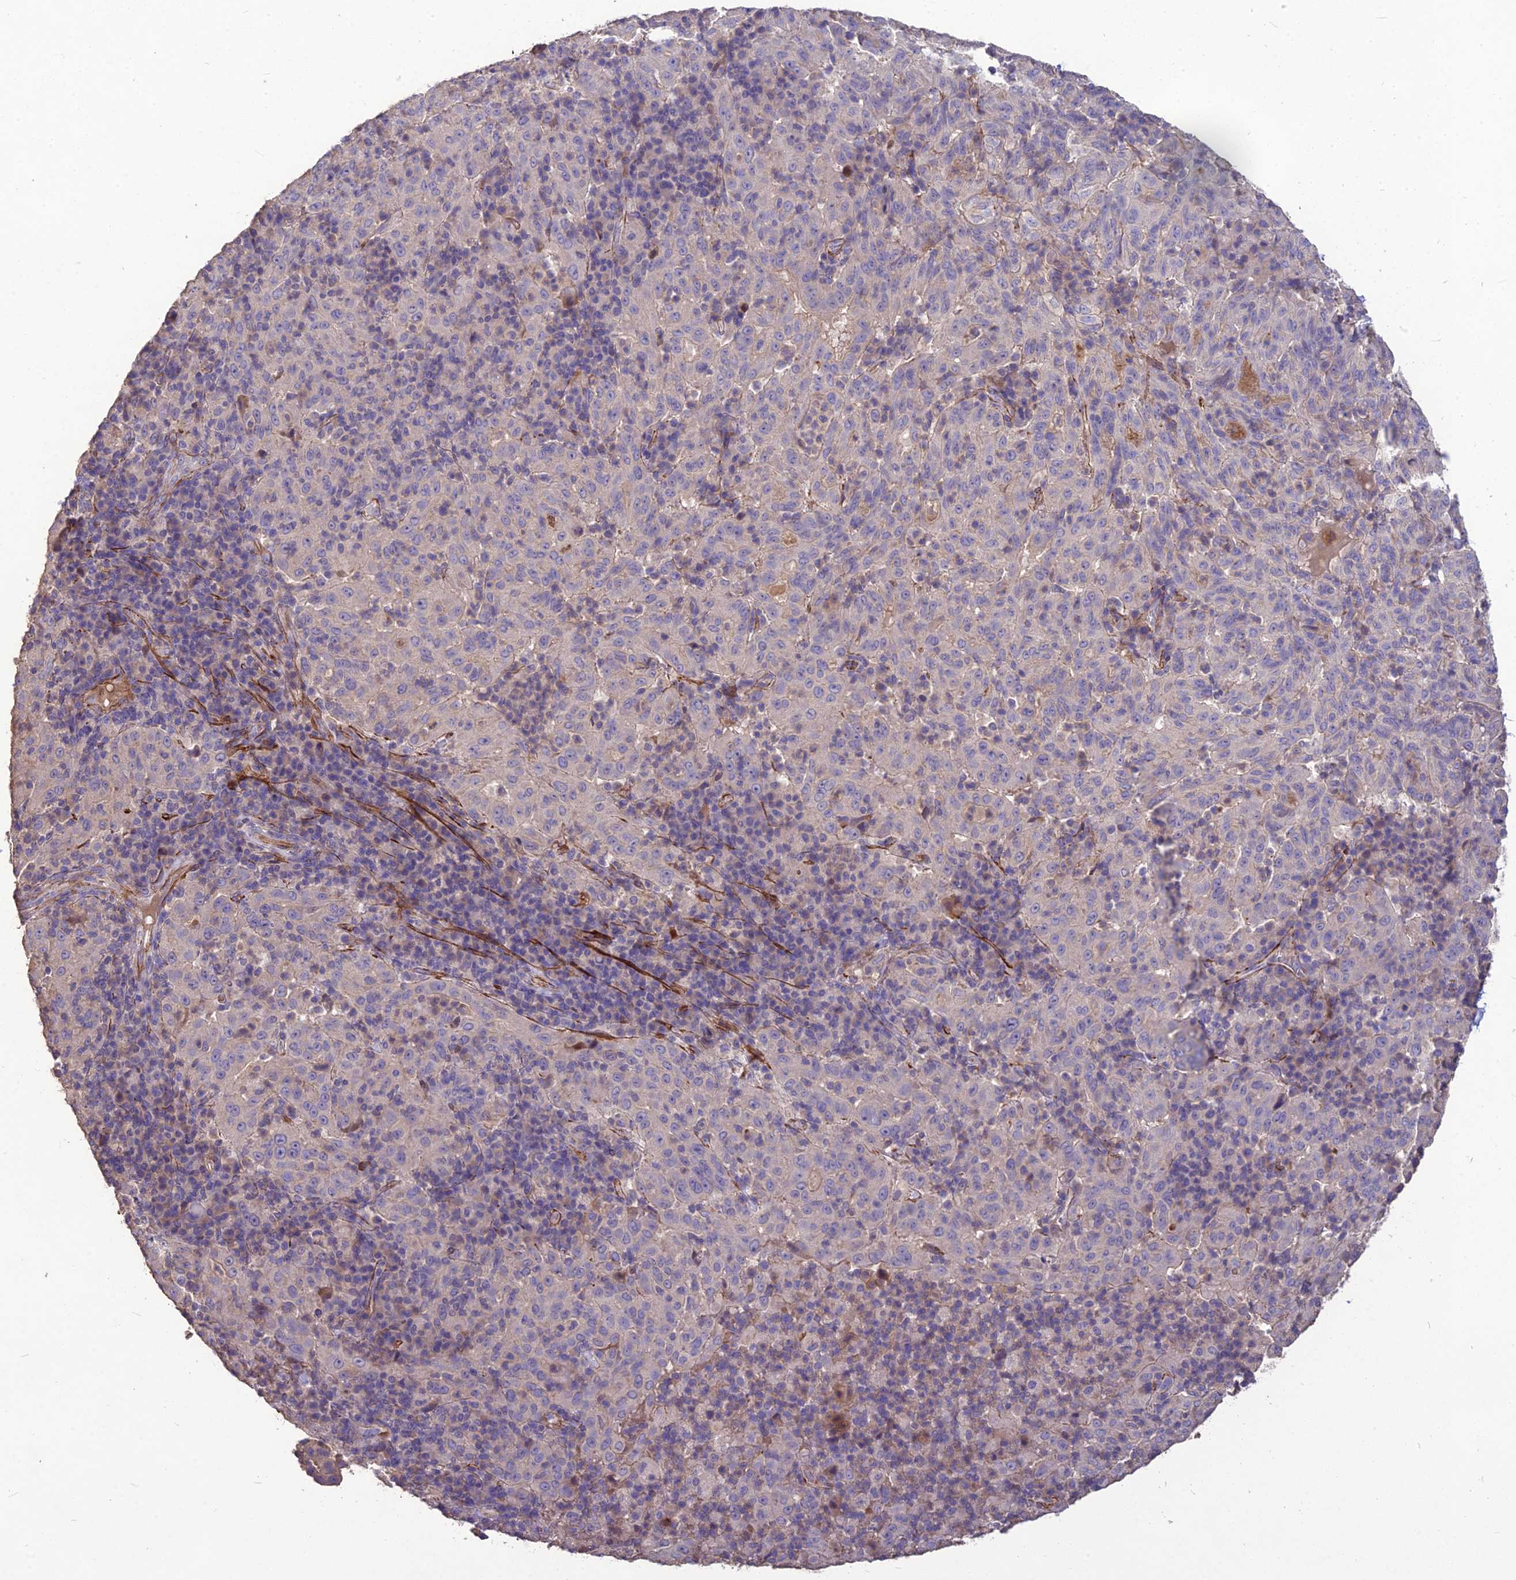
{"staining": {"intensity": "negative", "quantity": "none", "location": "none"}, "tissue": "pancreatic cancer", "cell_type": "Tumor cells", "image_type": "cancer", "snomed": [{"axis": "morphology", "description": "Adenocarcinoma, NOS"}, {"axis": "topography", "description": "Pancreas"}], "caption": "Immunohistochemistry image of neoplastic tissue: human pancreatic adenocarcinoma stained with DAB demonstrates no significant protein positivity in tumor cells.", "gene": "CLUH", "patient": {"sex": "male", "age": 63}}